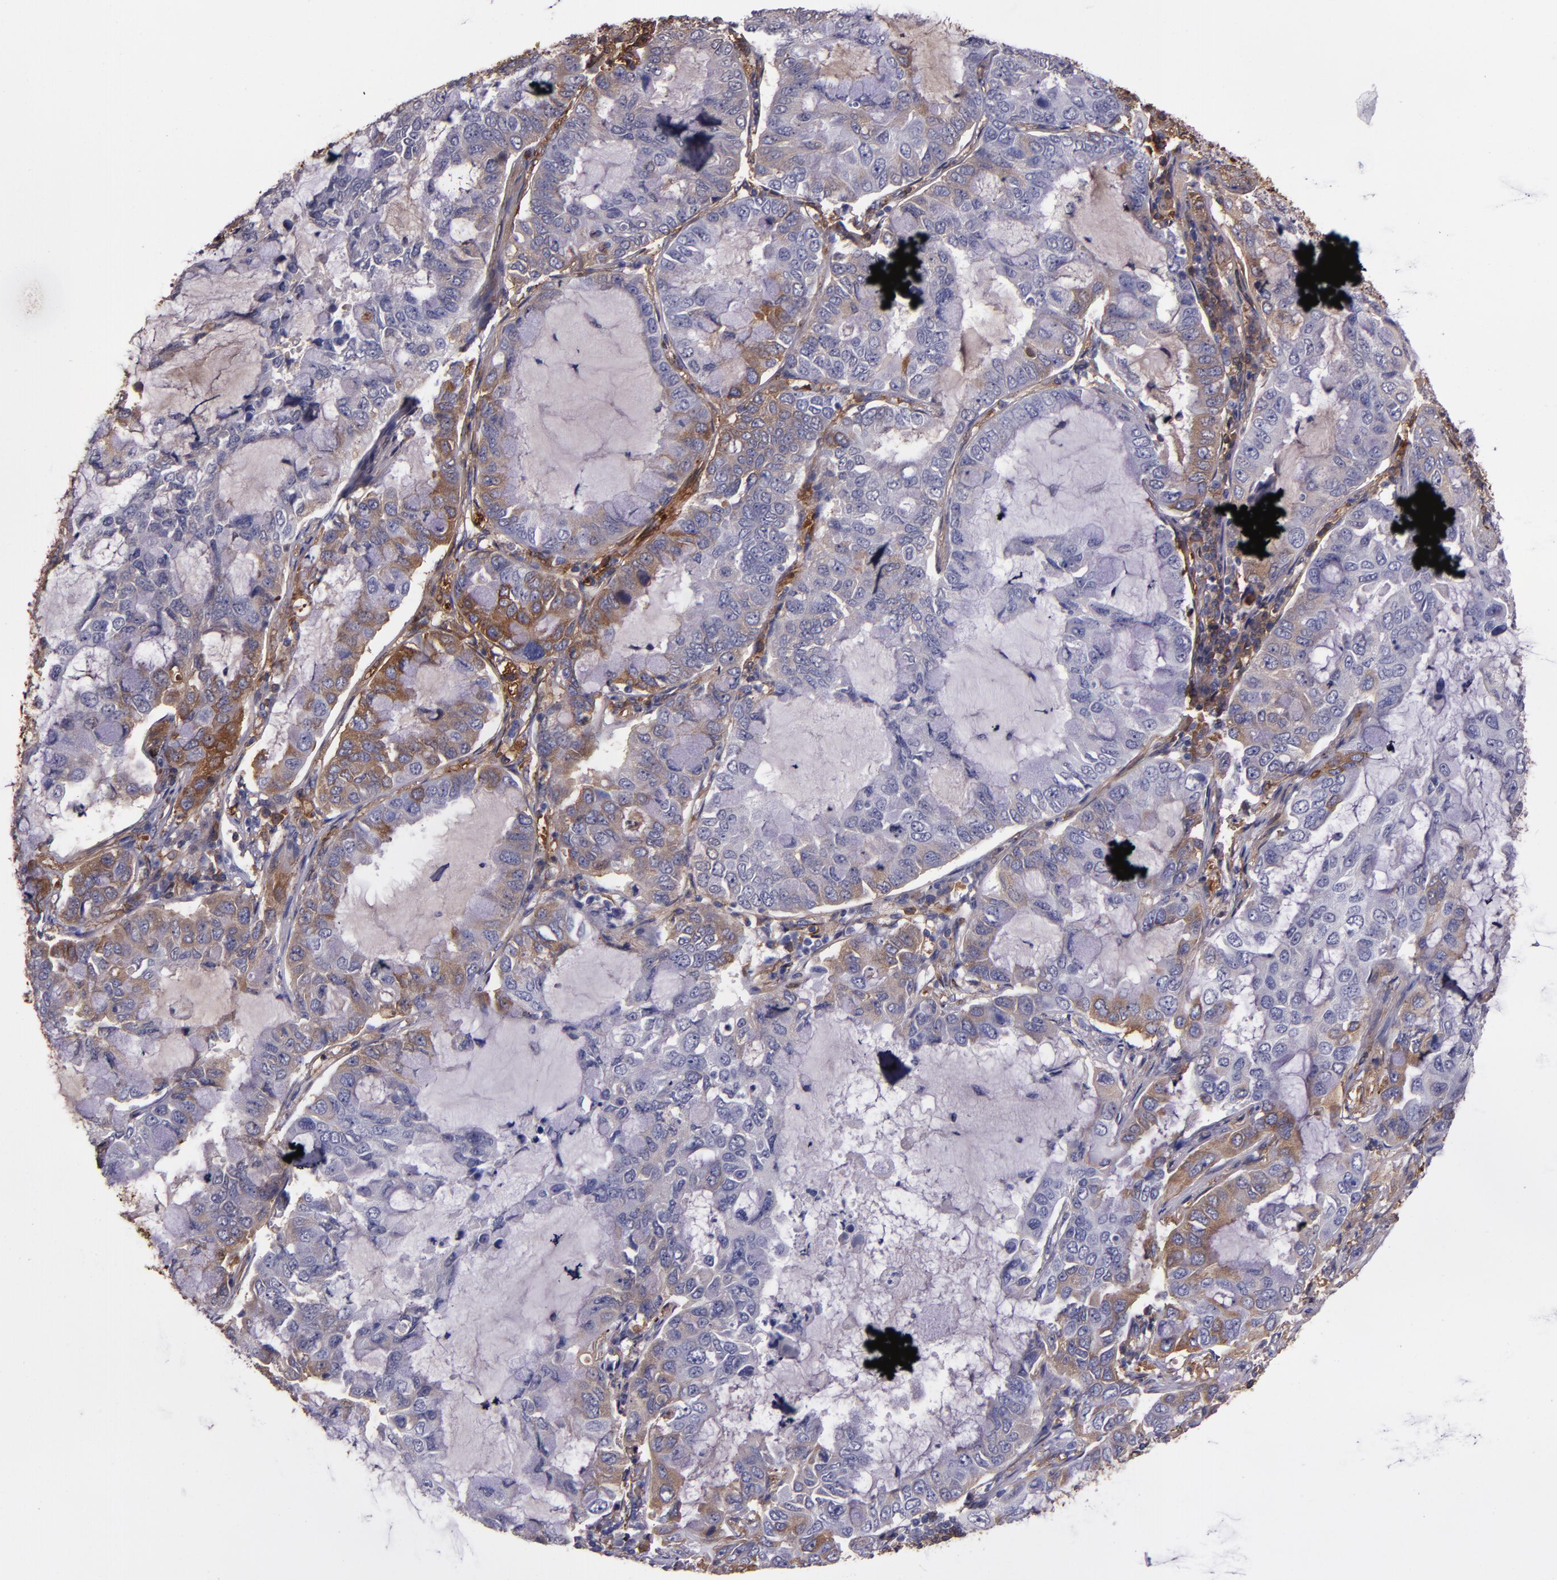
{"staining": {"intensity": "moderate", "quantity": "<25%", "location": "cytoplasmic/membranous"}, "tissue": "lung cancer", "cell_type": "Tumor cells", "image_type": "cancer", "snomed": [{"axis": "morphology", "description": "Adenocarcinoma, NOS"}, {"axis": "topography", "description": "Lung"}], "caption": "This micrograph demonstrates IHC staining of lung cancer (adenocarcinoma), with low moderate cytoplasmic/membranous positivity in approximately <25% of tumor cells.", "gene": "A2M", "patient": {"sex": "male", "age": 64}}